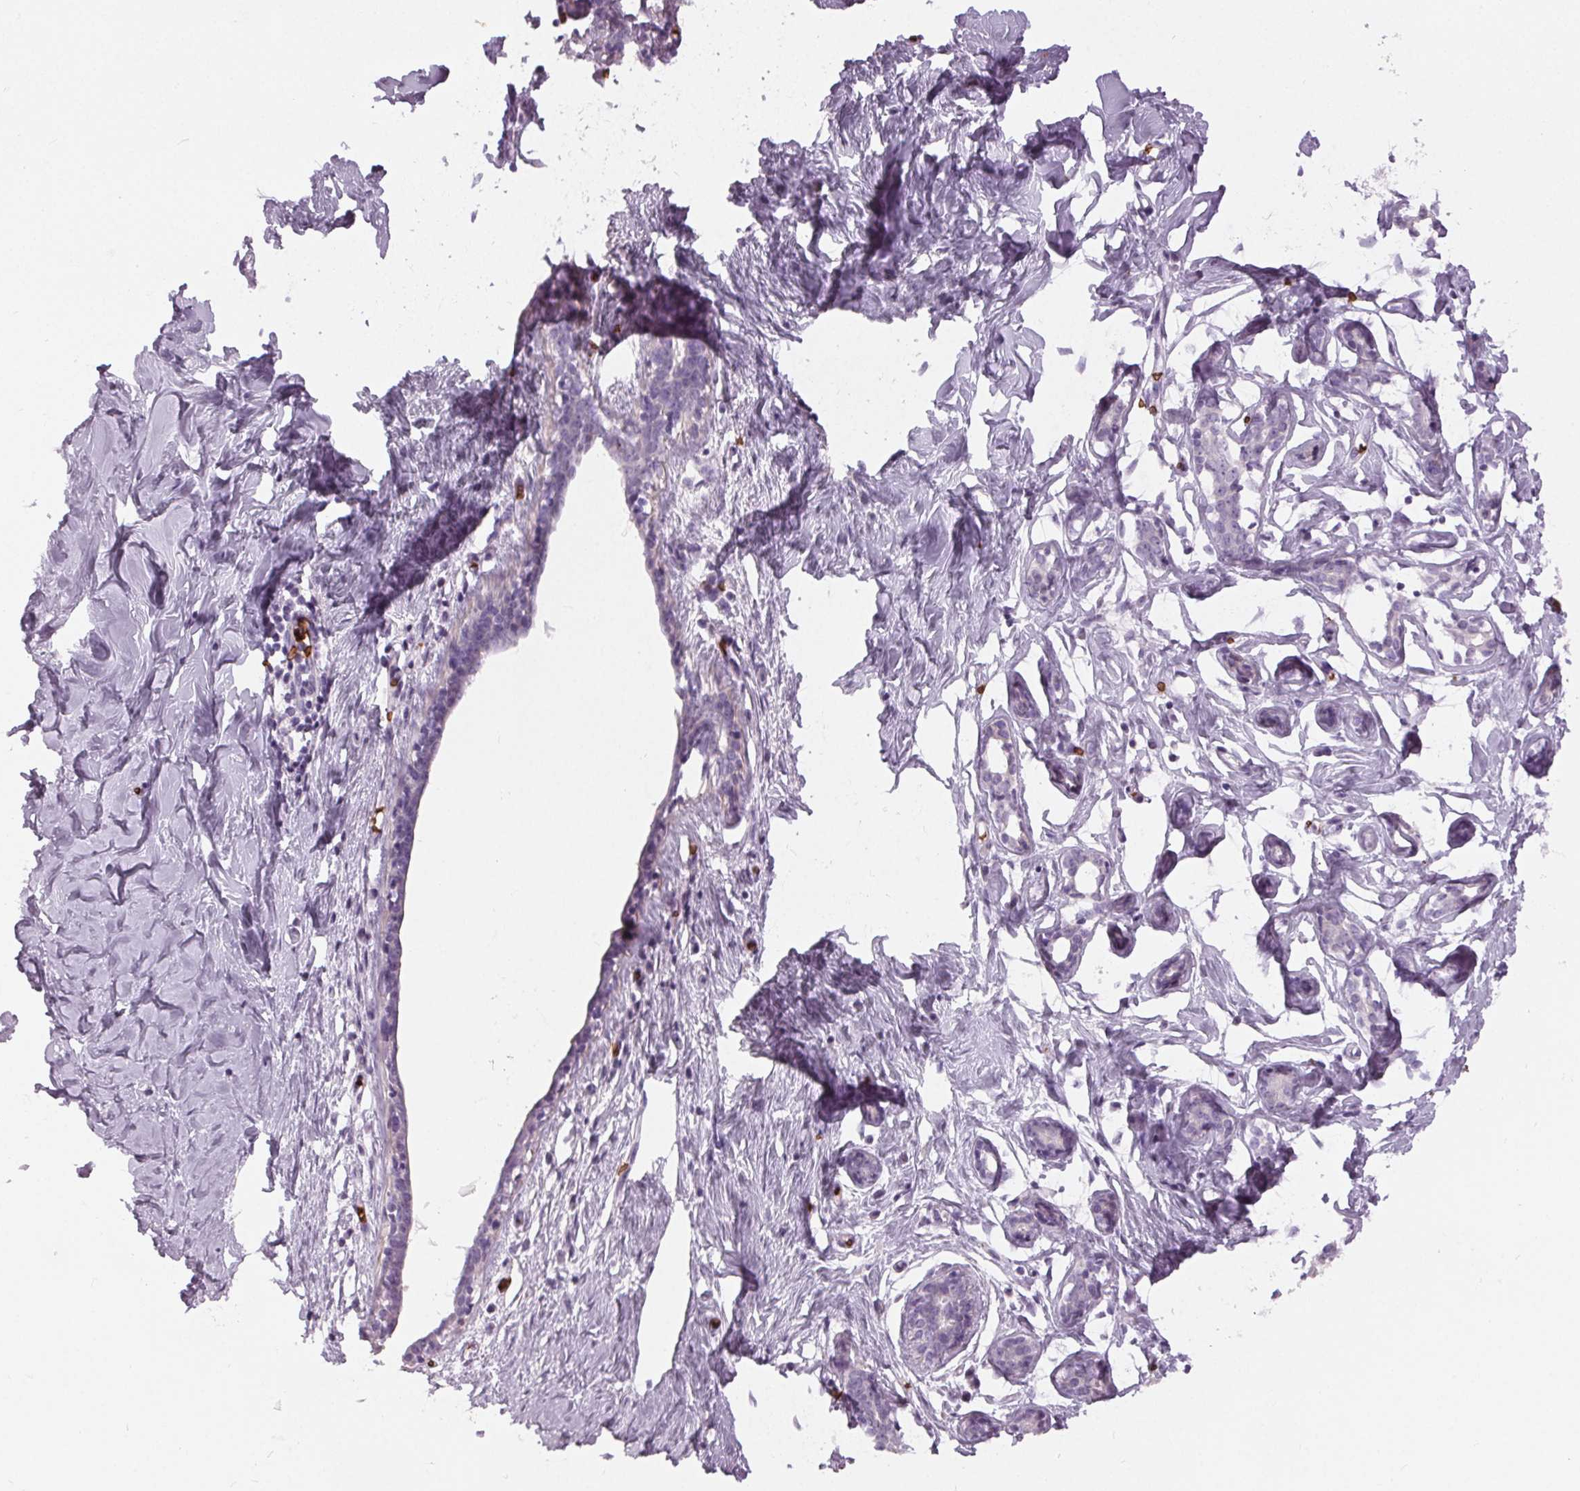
{"staining": {"intensity": "negative", "quantity": "none", "location": "none"}, "tissue": "breast", "cell_type": "Adipocytes", "image_type": "normal", "snomed": [{"axis": "morphology", "description": "Normal tissue, NOS"}, {"axis": "topography", "description": "Breast"}], "caption": "Adipocytes are negative for brown protein staining in unremarkable breast. The staining was performed using DAB (3,3'-diaminobenzidine) to visualize the protein expression in brown, while the nuclei were stained in blue with hematoxylin (Magnification: 20x).", "gene": "SLC4A1", "patient": {"sex": "female", "age": 27}}